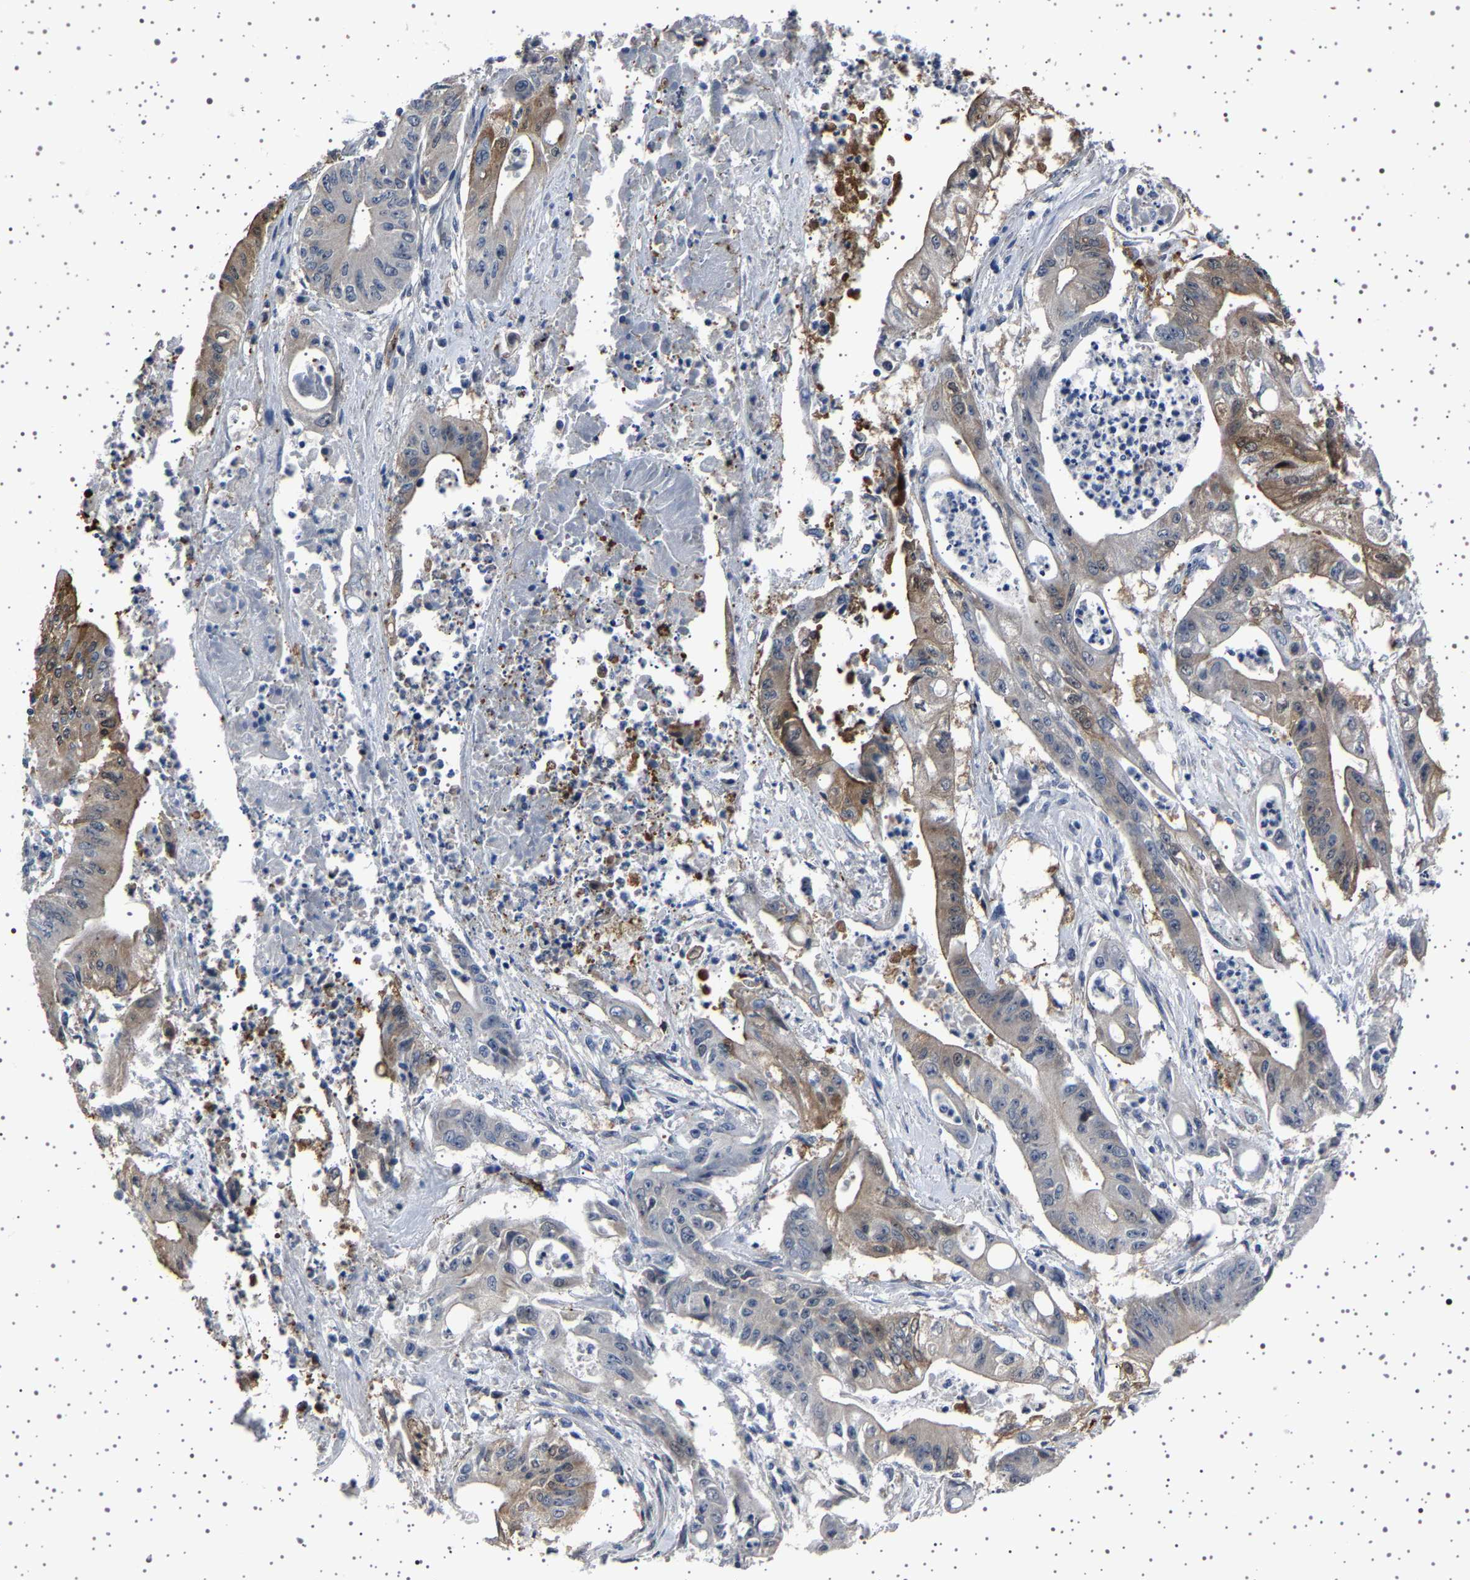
{"staining": {"intensity": "moderate", "quantity": "25%-75%", "location": "cytoplasmic/membranous"}, "tissue": "pancreatic cancer", "cell_type": "Tumor cells", "image_type": "cancer", "snomed": [{"axis": "morphology", "description": "Normal tissue, NOS"}, {"axis": "topography", "description": "Lymph node"}], "caption": "Protein staining exhibits moderate cytoplasmic/membranous positivity in approximately 25%-75% of tumor cells in pancreatic cancer.", "gene": "IL10RB", "patient": {"sex": "male", "age": 62}}